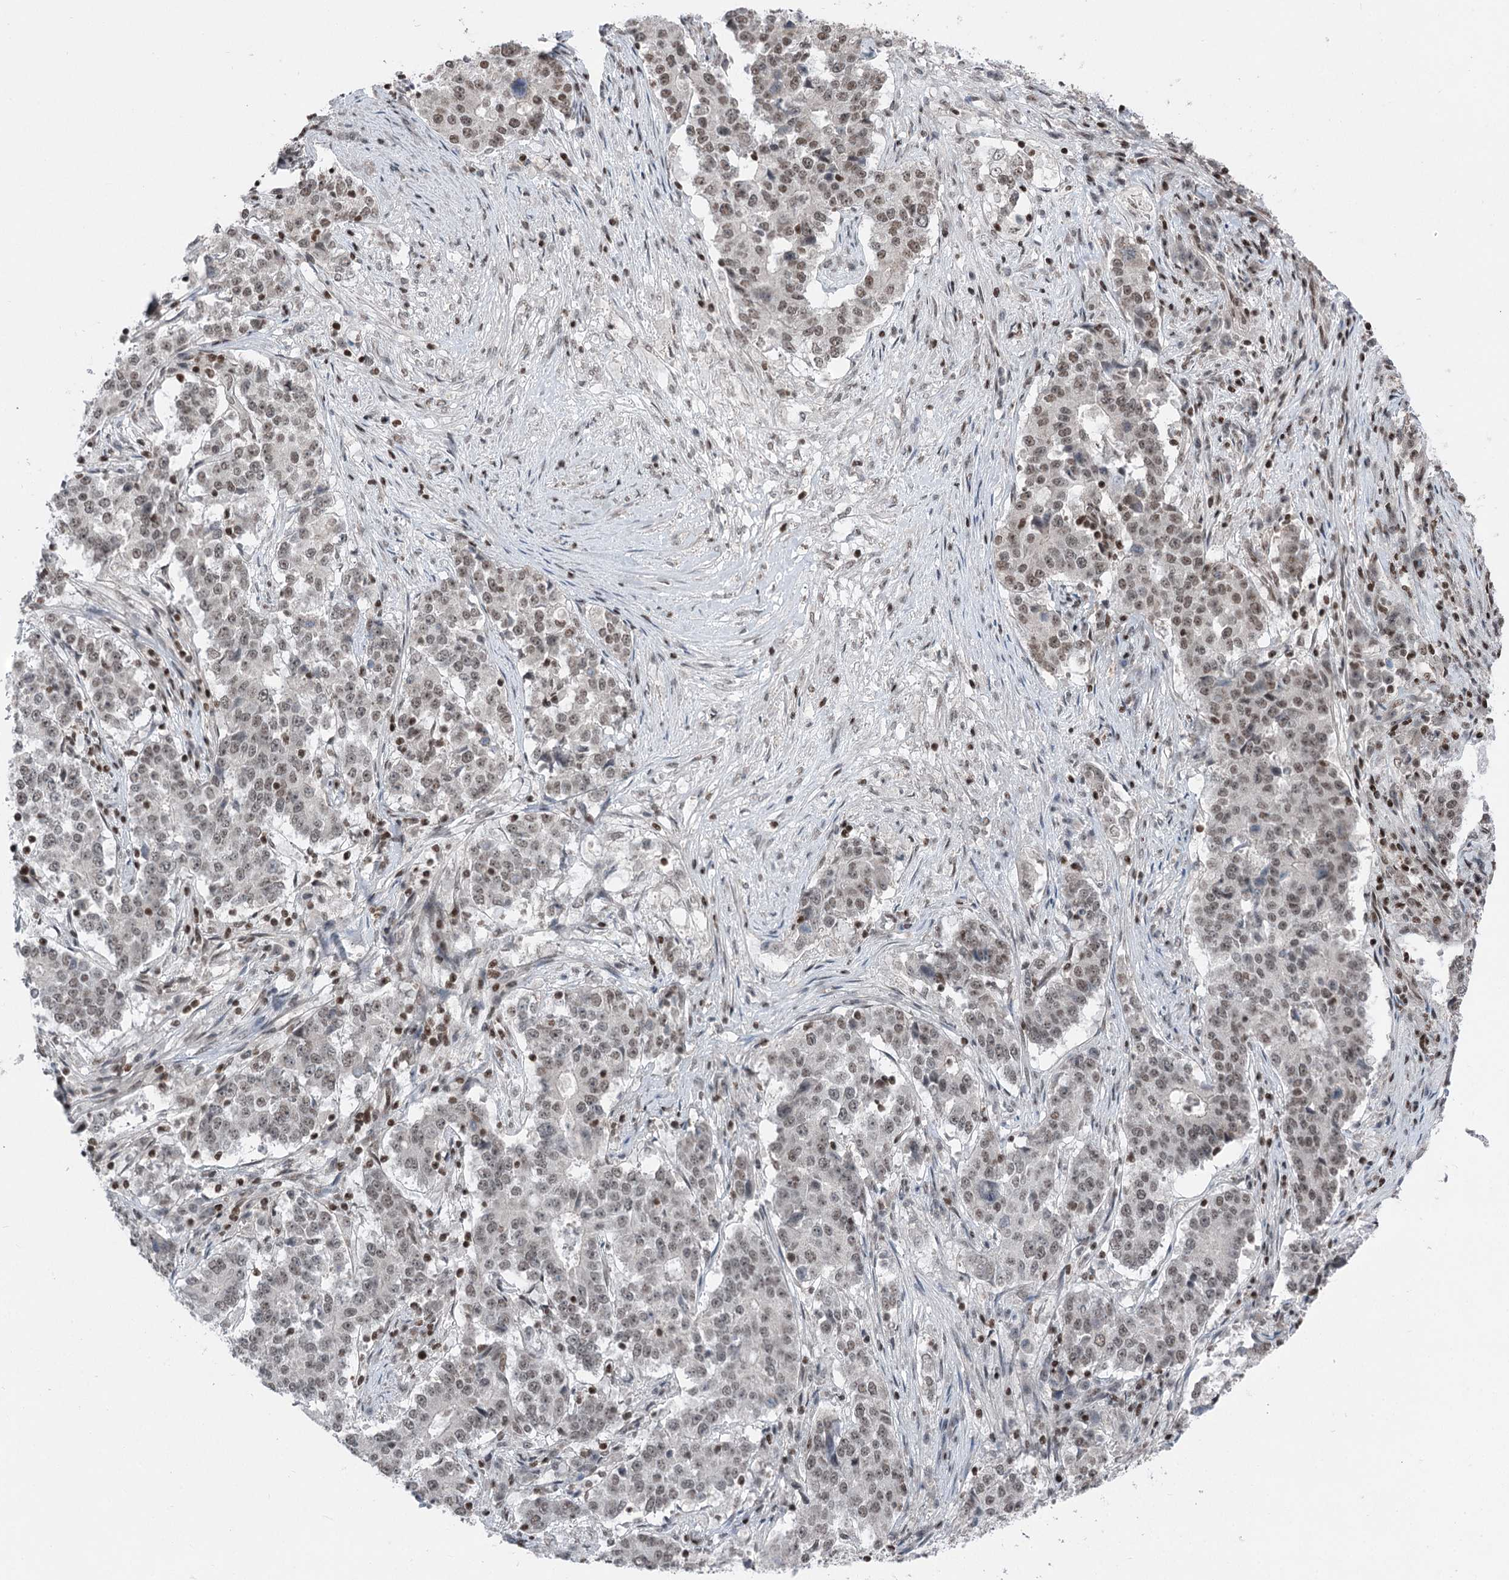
{"staining": {"intensity": "weak", "quantity": ">75%", "location": "nuclear"}, "tissue": "stomach cancer", "cell_type": "Tumor cells", "image_type": "cancer", "snomed": [{"axis": "morphology", "description": "Adenocarcinoma, NOS"}, {"axis": "topography", "description": "Stomach"}], "caption": "Immunohistochemical staining of adenocarcinoma (stomach) shows low levels of weak nuclear protein positivity in about >75% of tumor cells. (IHC, brightfield microscopy, high magnification).", "gene": "CGGBP1", "patient": {"sex": "male", "age": 59}}